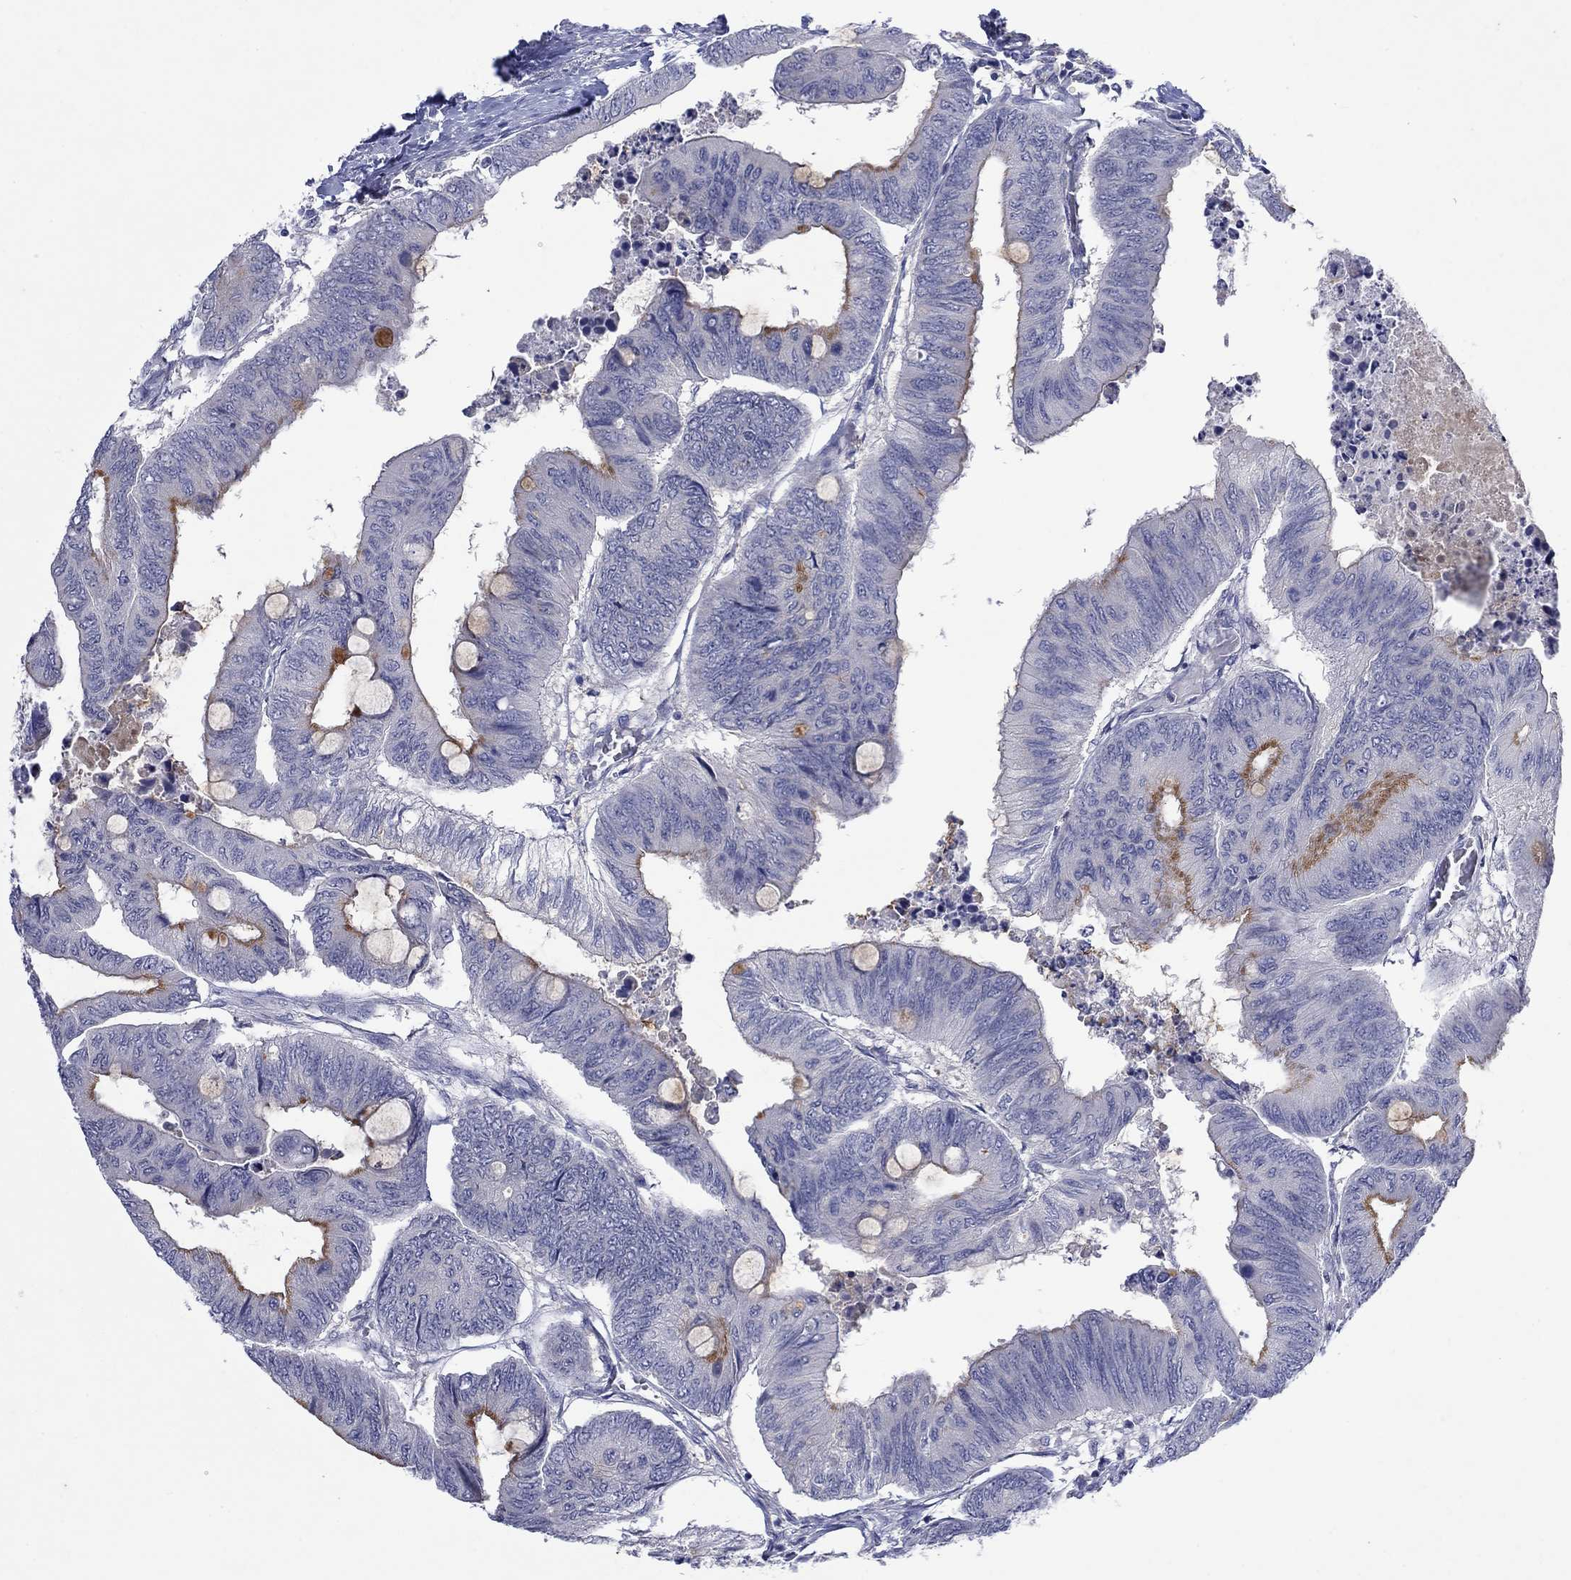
{"staining": {"intensity": "moderate", "quantity": "<25%", "location": "cytoplasmic/membranous"}, "tissue": "colorectal cancer", "cell_type": "Tumor cells", "image_type": "cancer", "snomed": [{"axis": "morphology", "description": "Normal tissue, NOS"}, {"axis": "morphology", "description": "Adenocarcinoma, NOS"}, {"axis": "topography", "description": "Rectum"}, {"axis": "topography", "description": "Peripheral nerve tissue"}], "caption": "The image displays immunohistochemical staining of colorectal cancer. There is moderate cytoplasmic/membranous expression is seen in about <25% of tumor cells. (IHC, brightfield microscopy, high magnification).", "gene": "PLCL2", "patient": {"sex": "male", "age": 92}}